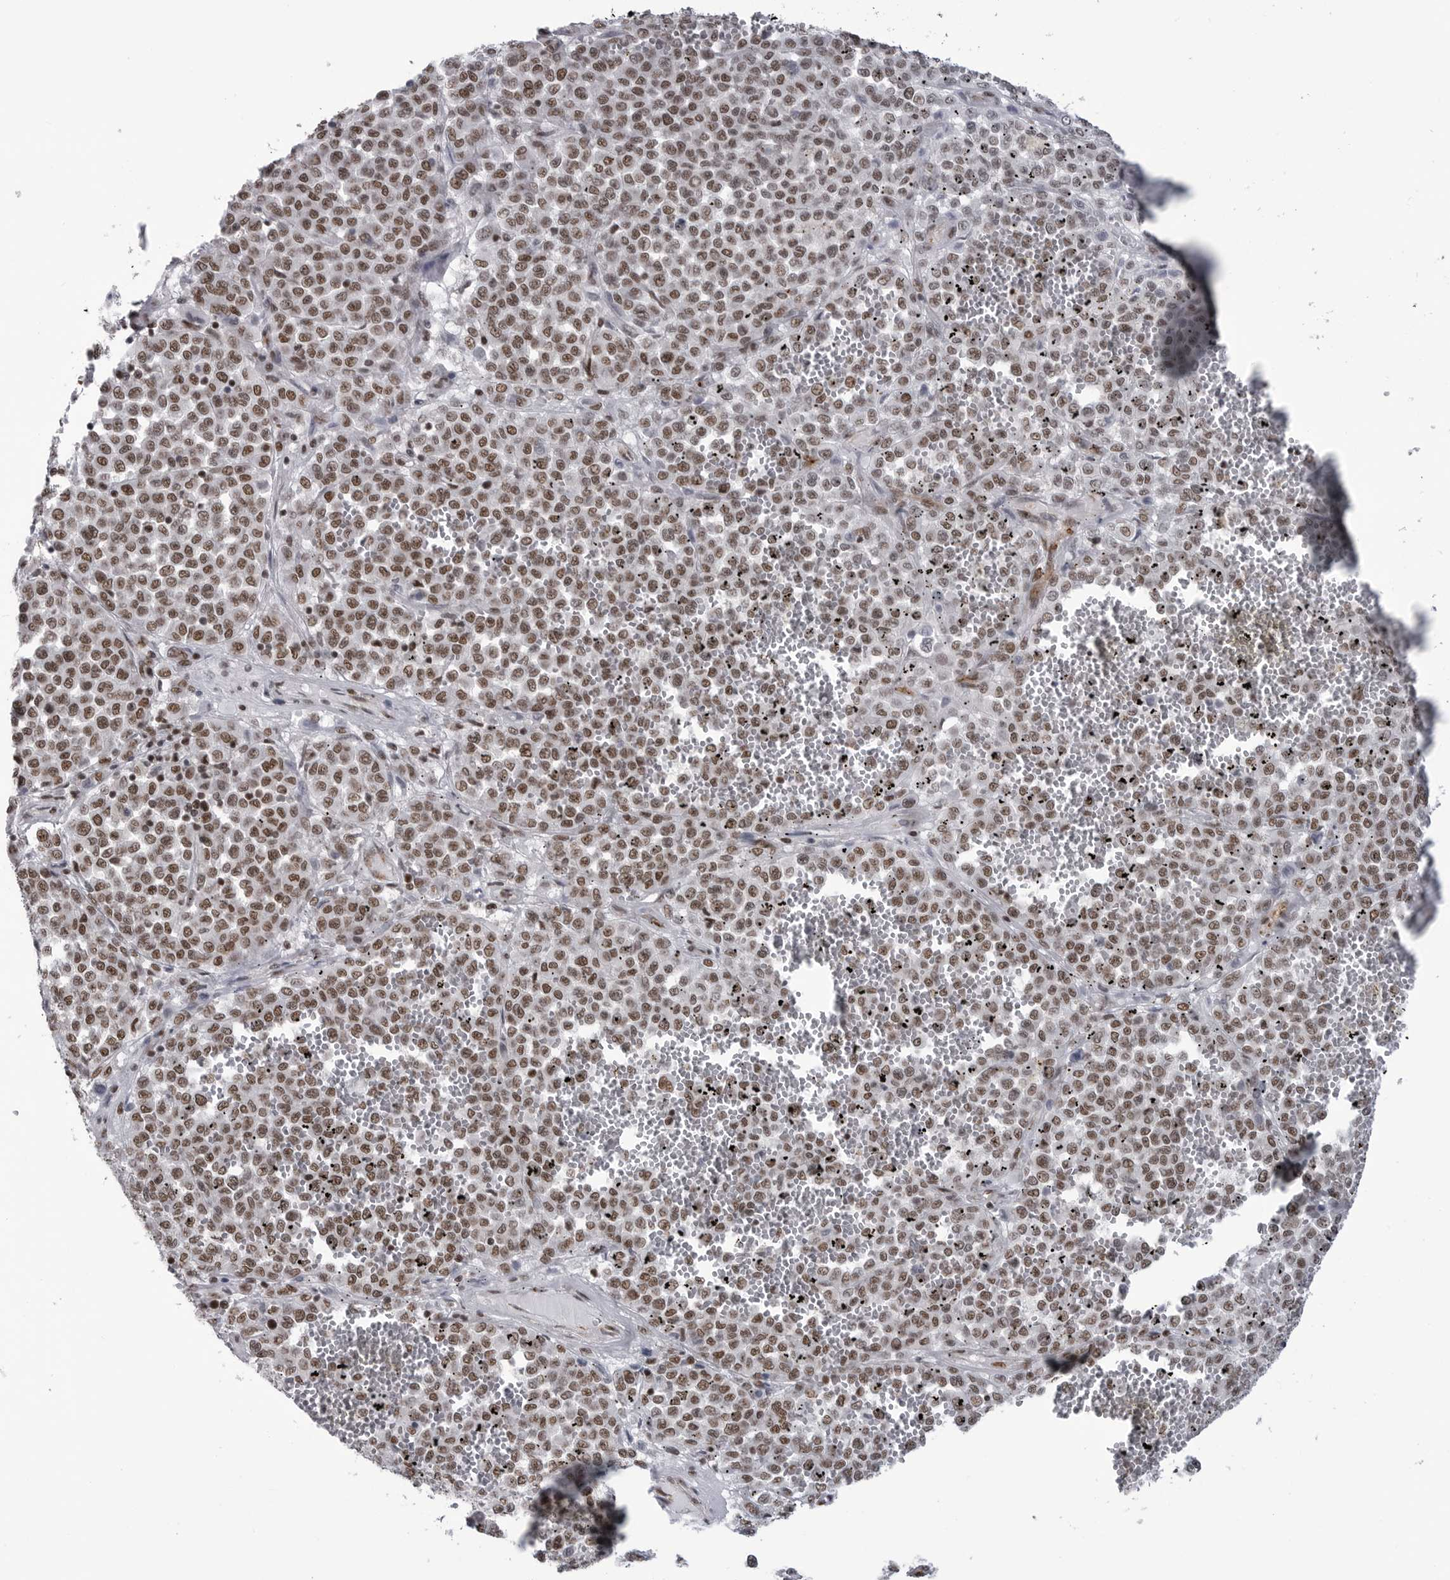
{"staining": {"intensity": "moderate", "quantity": ">75%", "location": "nuclear"}, "tissue": "melanoma", "cell_type": "Tumor cells", "image_type": "cancer", "snomed": [{"axis": "morphology", "description": "Malignant melanoma, Metastatic site"}, {"axis": "topography", "description": "Pancreas"}], "caption": "Melanoma was stained to show a protein in brown. There is medium levels of moderate nuclear positivity in approximately >75% of tumor cells.", "gene": "RNF26", "patient": {"sex": "female", "age": 30}}